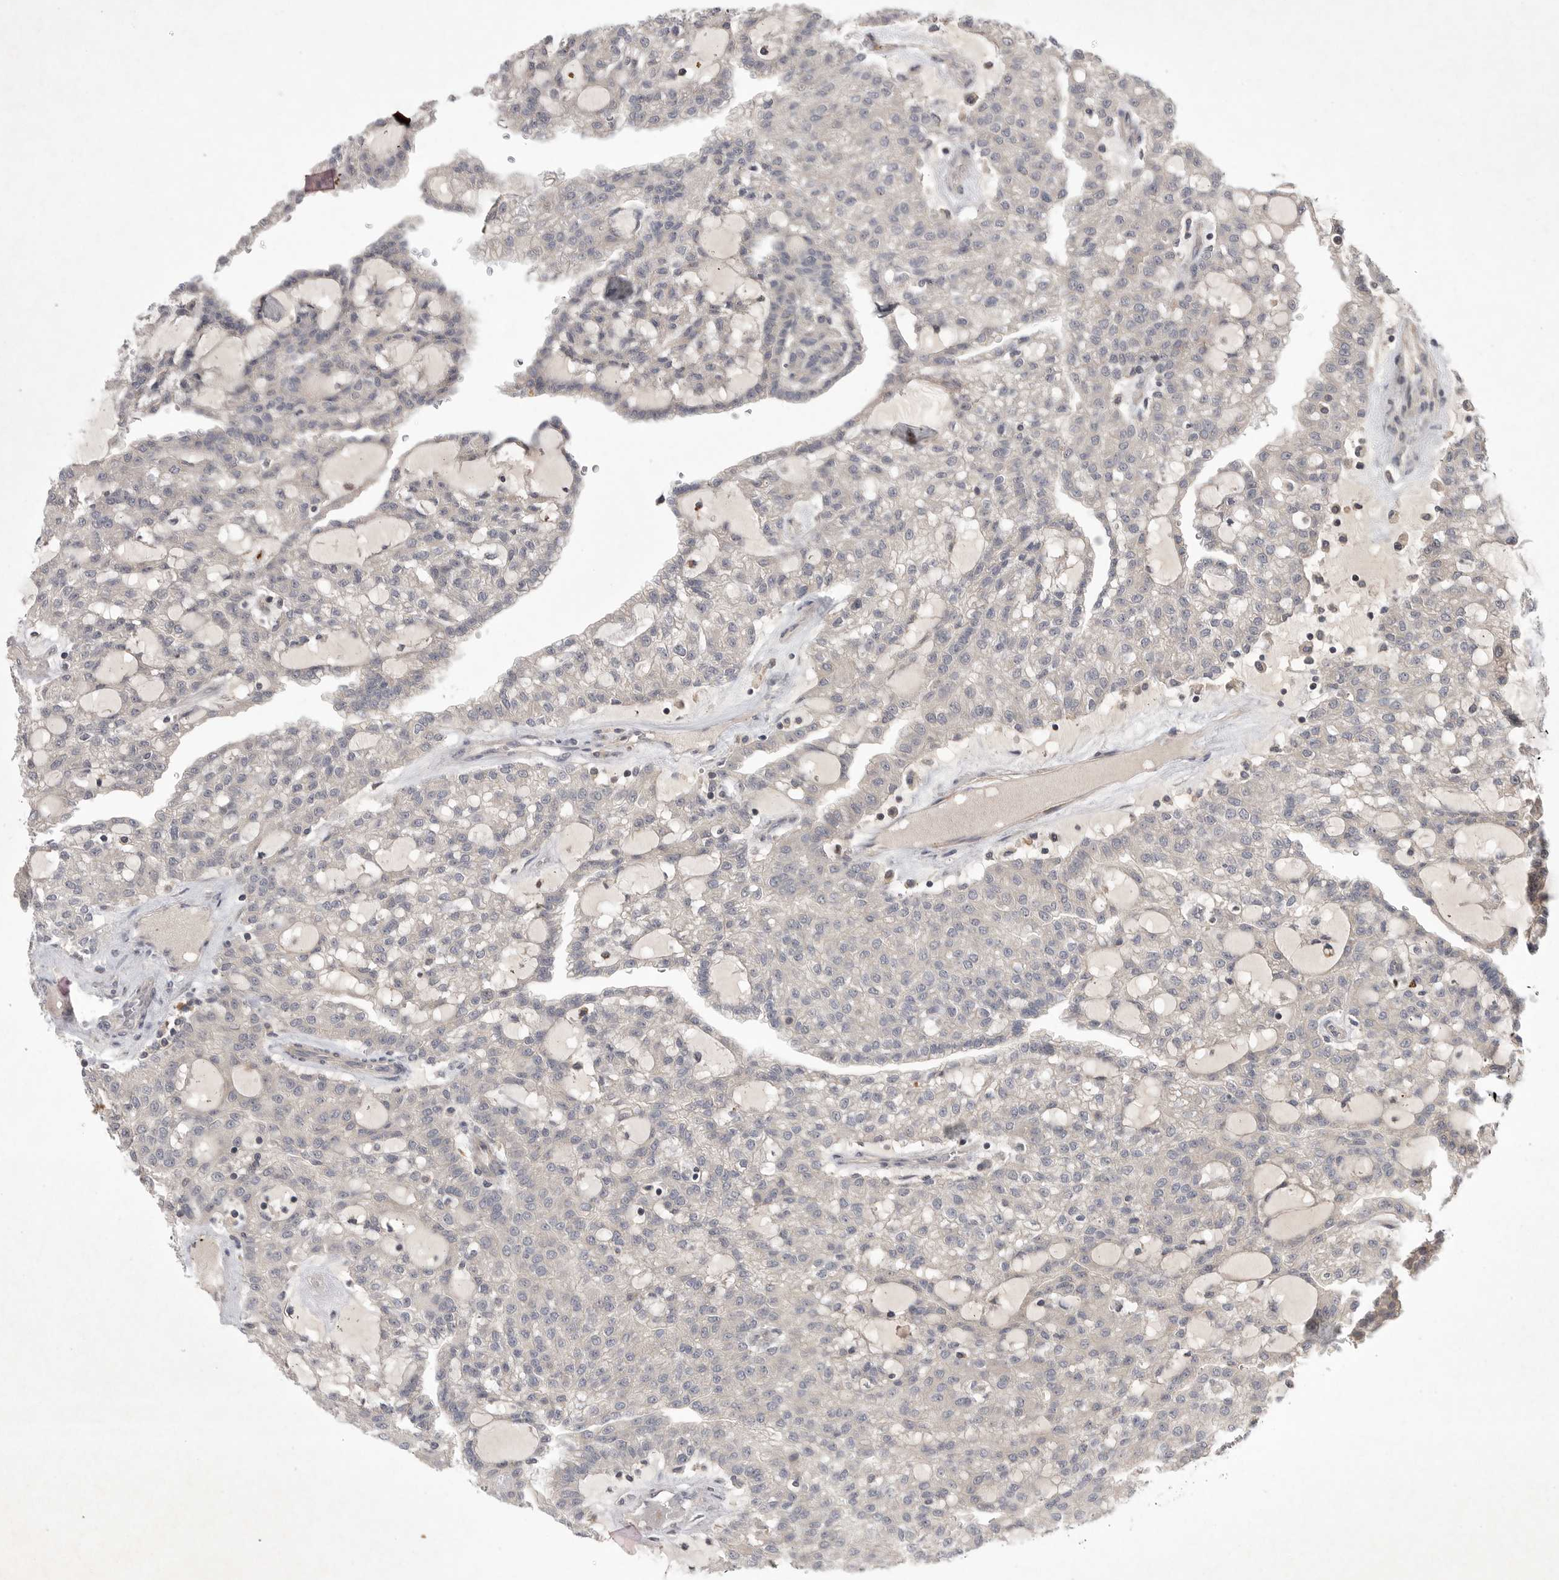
{"staining": {"intensity": "negative", "quantity": "none", "location": "none"}, "tissue": "renal cancer", "cell_type": "Tumor cells", "image_type": "cancer", "snomed": [{"axis": "morphology", "description": "Adenocarcinoma, NOS"}, {"axis": "topography", "description": "Kidney"}], "caption": "A high-resolution image shows IHC staining of renal cancer (adenocarcinoma), which shows no significant positivity in tumor cells.", "gene": "UBE3D", "patient": {"sex": "male", "age": 63}}